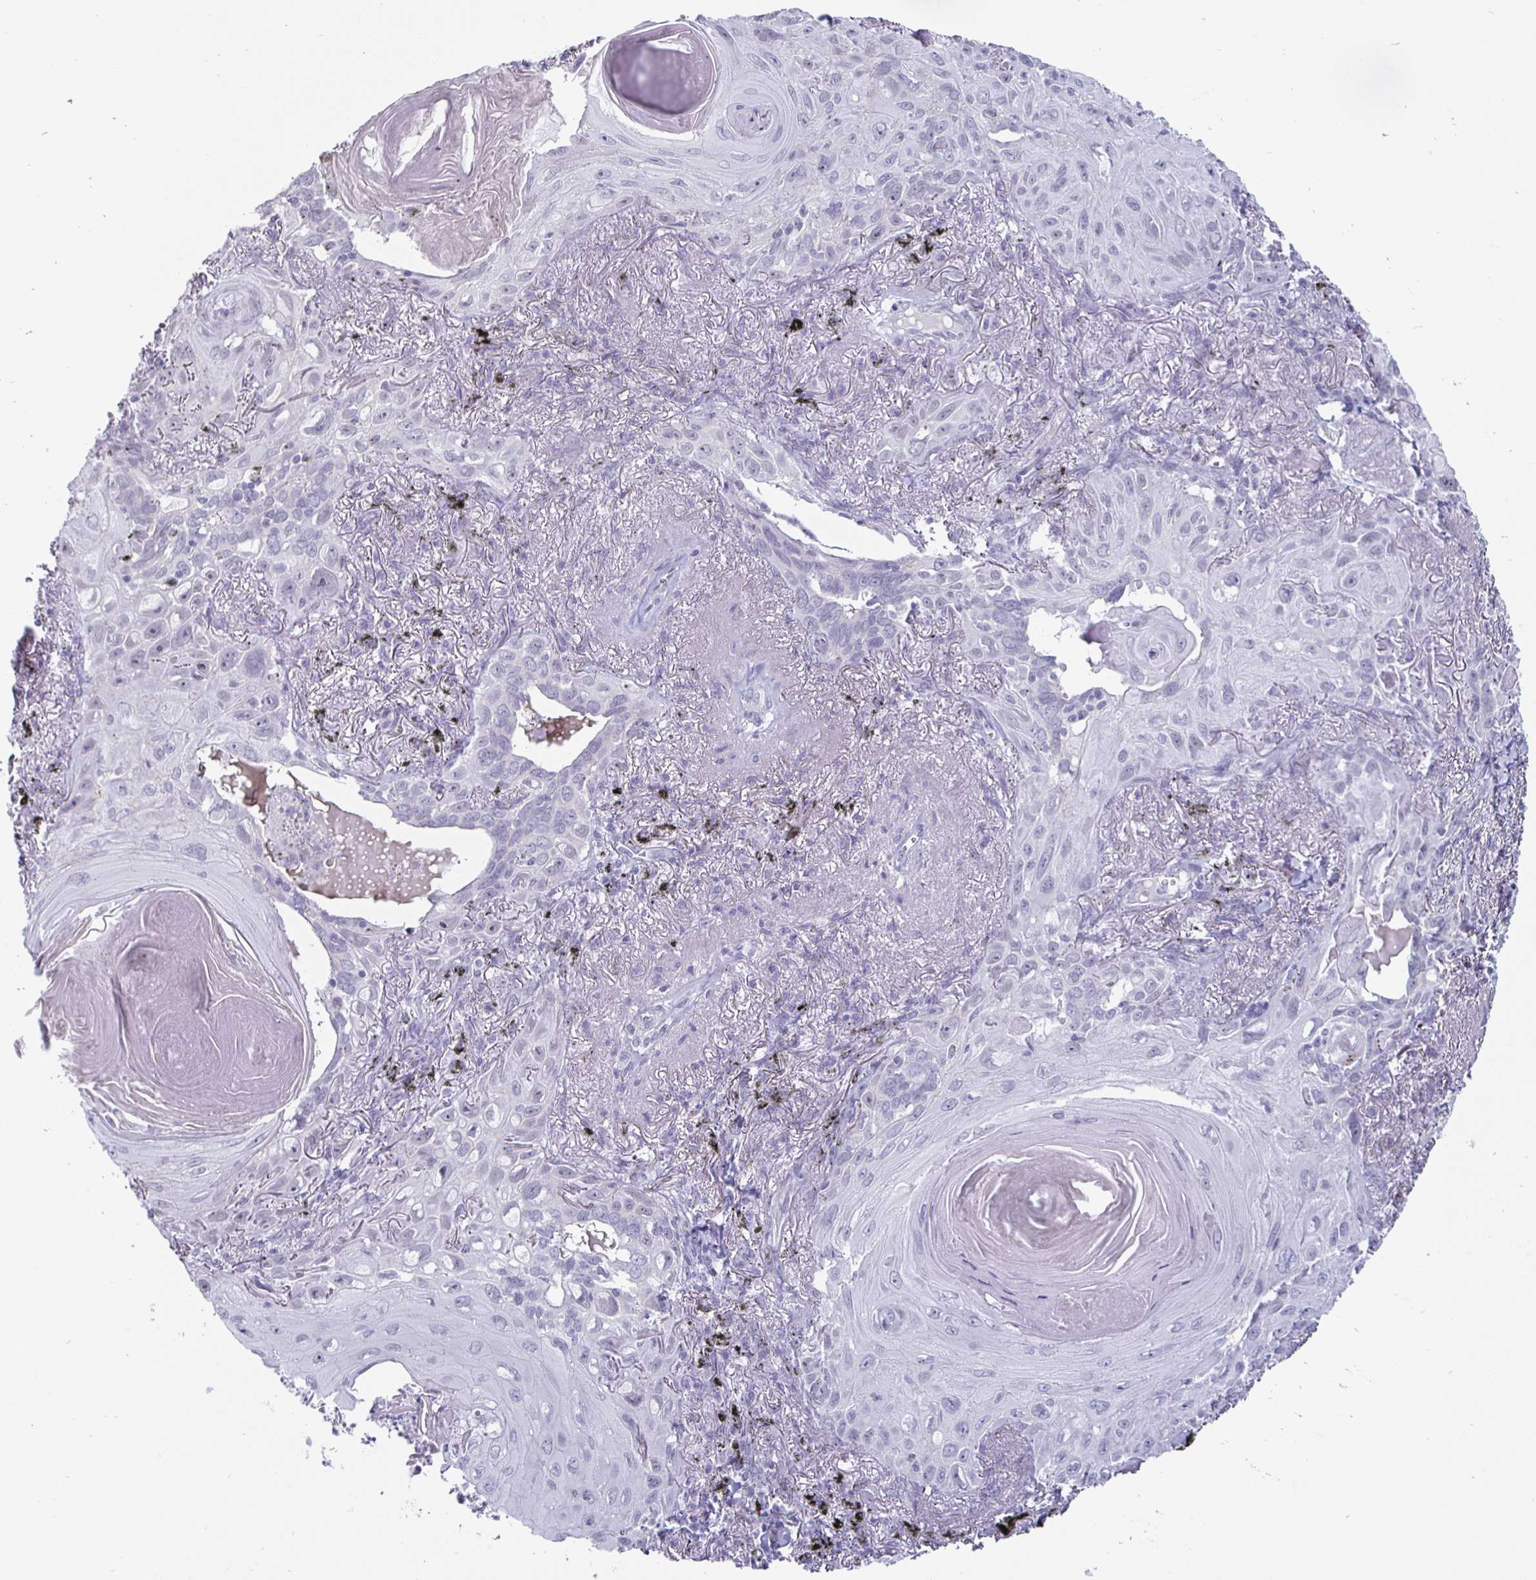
{"staining": {"intensity": "negative", "quantity": "none", "location": "none"}, "tissue": "lung cancer", "cell_type": "Tumor cells", "image_type": "cancer", "snomed": [{"axis": "morphology", "description": "Squamous cell carcinoma, NOS"}, {"axis": "topography", "description": "Lung"}], "caption": "Human squamous cell carcinoma (lung) stained for a protein using immunohistochemistry reveals no expression in tumor cells.", "gene": "OOSP2", "patient": {"sex": "male", "age": 79}}